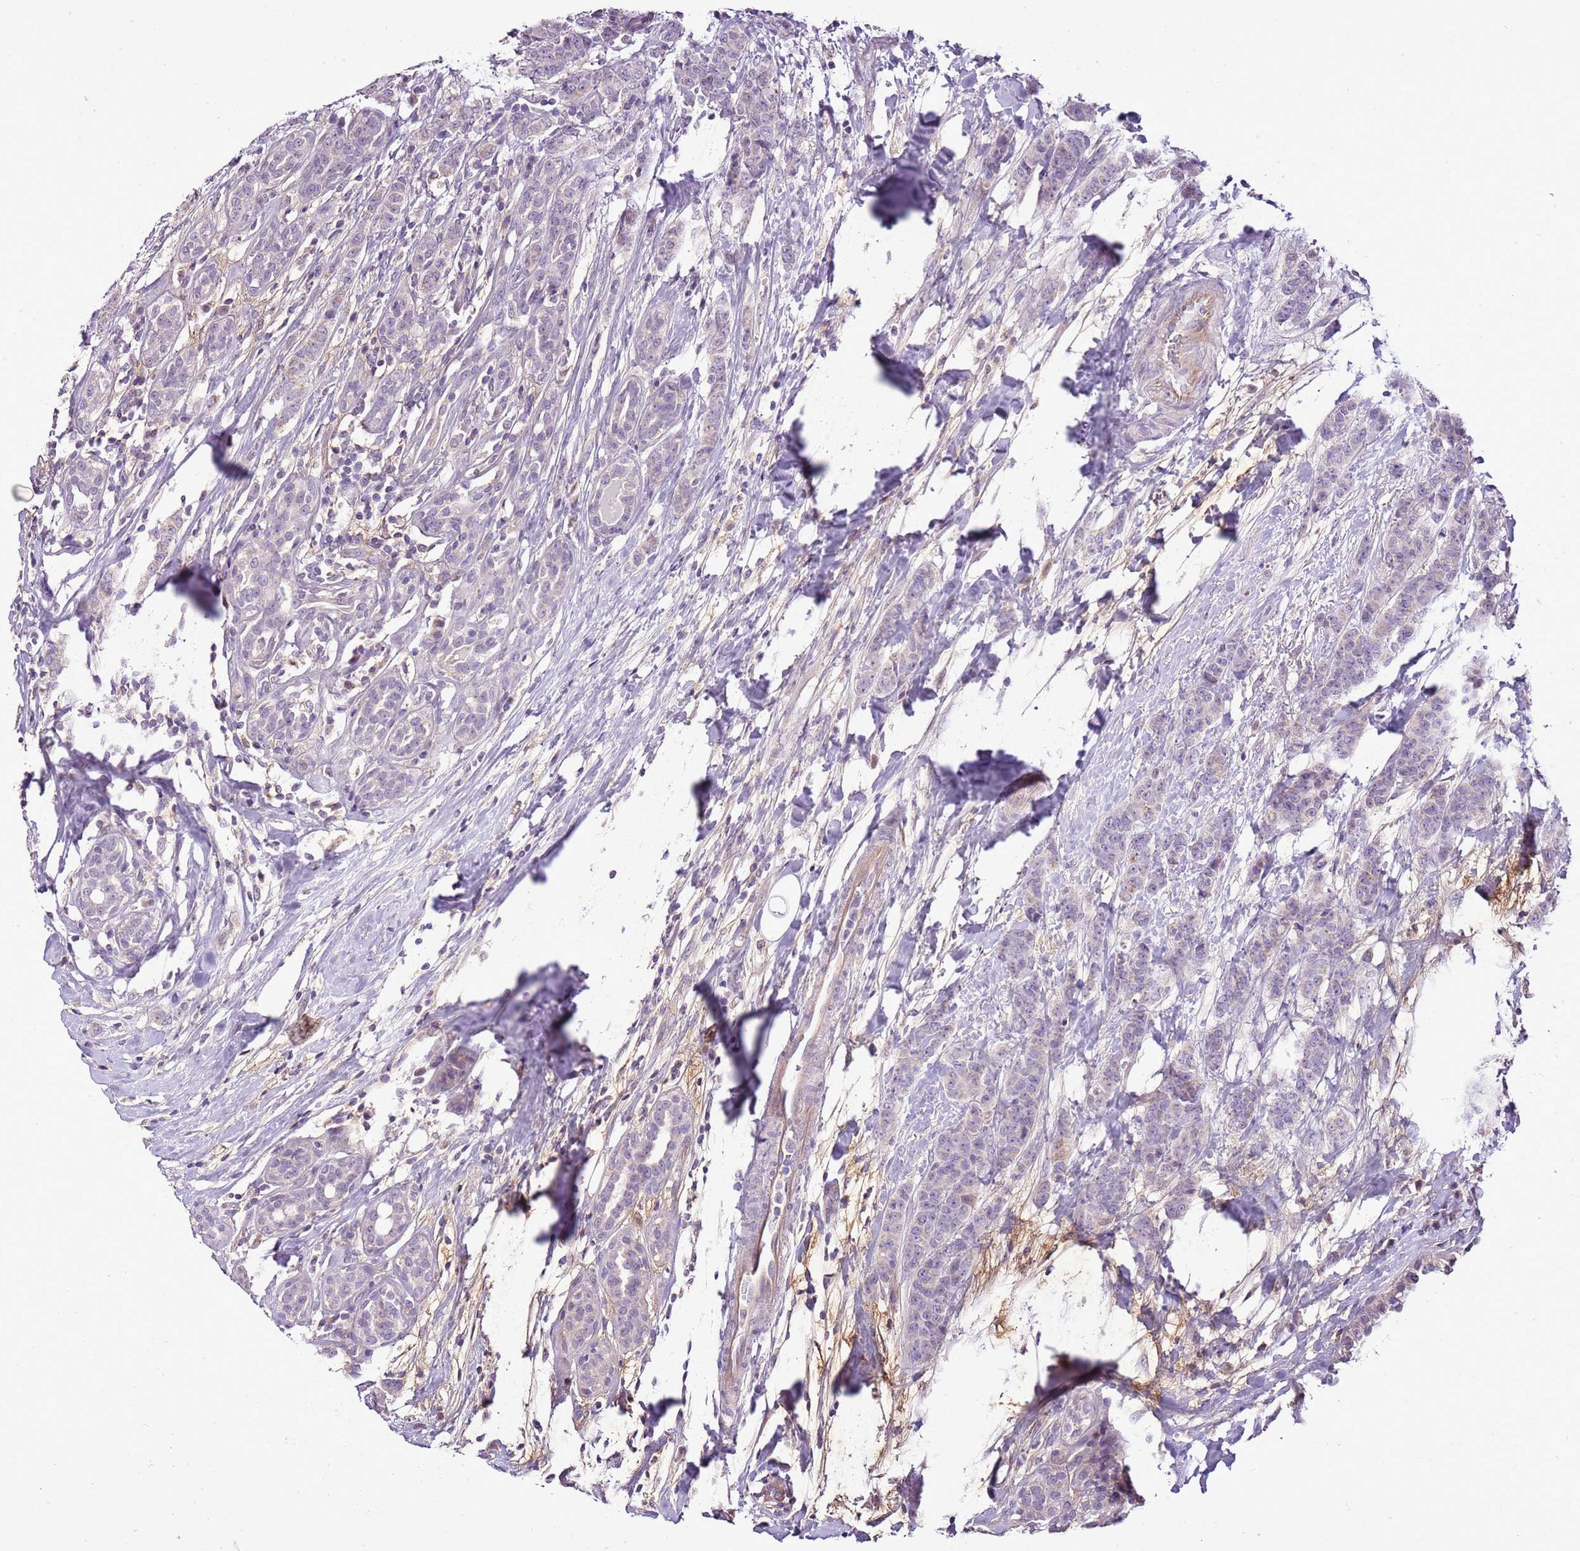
{"staining": {"intensity": "weak", "quantity": "<25%", "location": "cytoplasmic/membranous"}, "tissue": "breast cancer", "cell_type": "Tumor cells", "image_type": "cancer", "snomed": [{"axis": "morphology", "description": "Duct carcinoma"}, {"axis": "topography", "description": "Breast"}], "caption": "A high-resolution histopathology image shows immunohistochemistry staining of infiltrating ductal carcinoma (breast), which displays no significant positivity in tumor cells.", "gene": "CMKLR1", "patient": {"sex": "female", "age": 40}}